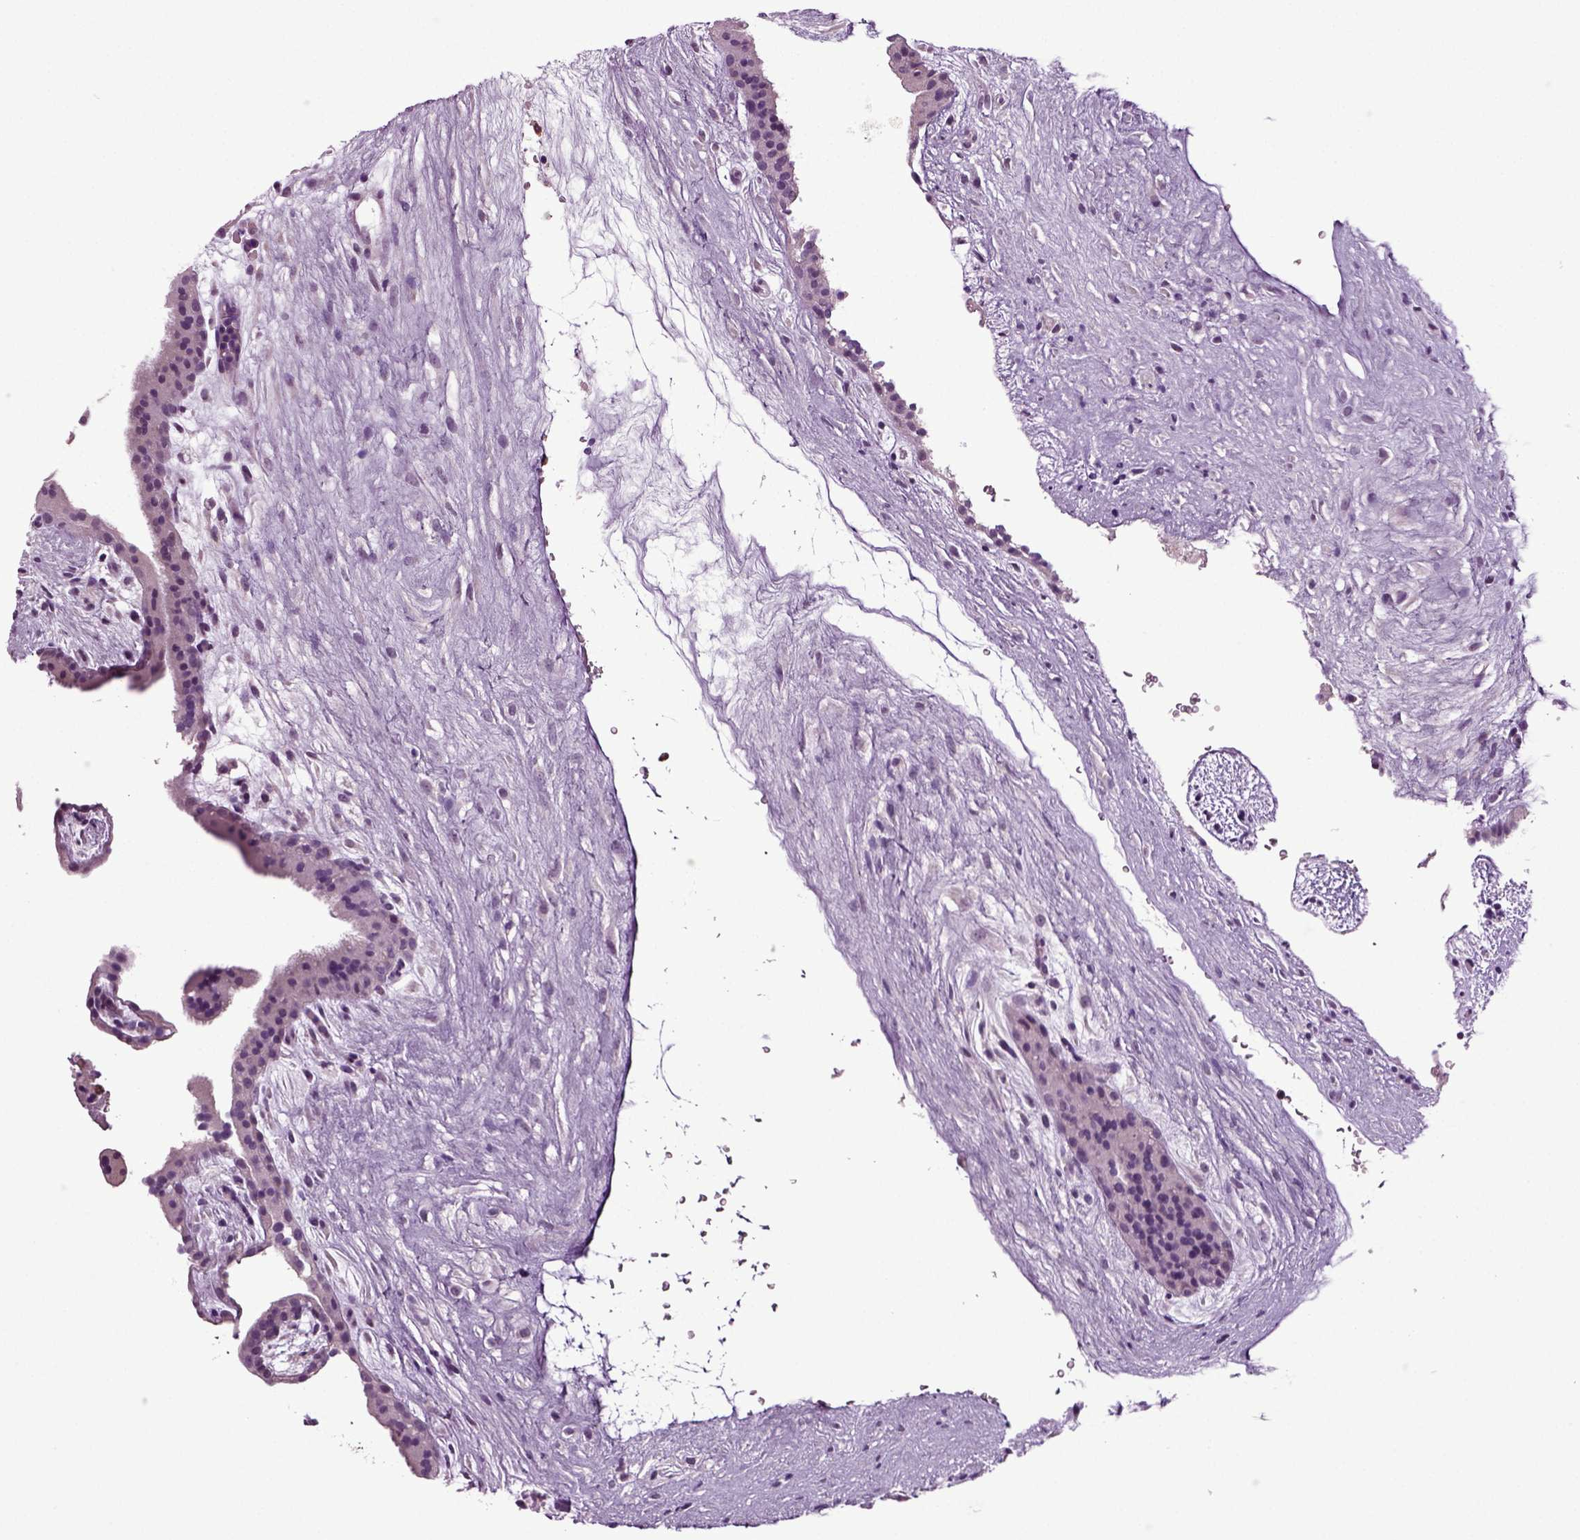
{"staining": {"intensity": "negative", "quantity": "none", "location": "none"}, "tissue": "placenta", "cell_type": "Decidual cells", "image_type": "normal", "snomed": [{"axis": "morphology", "description": "Normal tissue, NOS"}, {"axis": "topography", "description": "Placenta"}], "caption": "DAB immunohistochemical staining of normal human placenta reveals no significant expression in decidual cells.", "gene": "FGF11", "patient": {"sex": "female", "age": 19}}